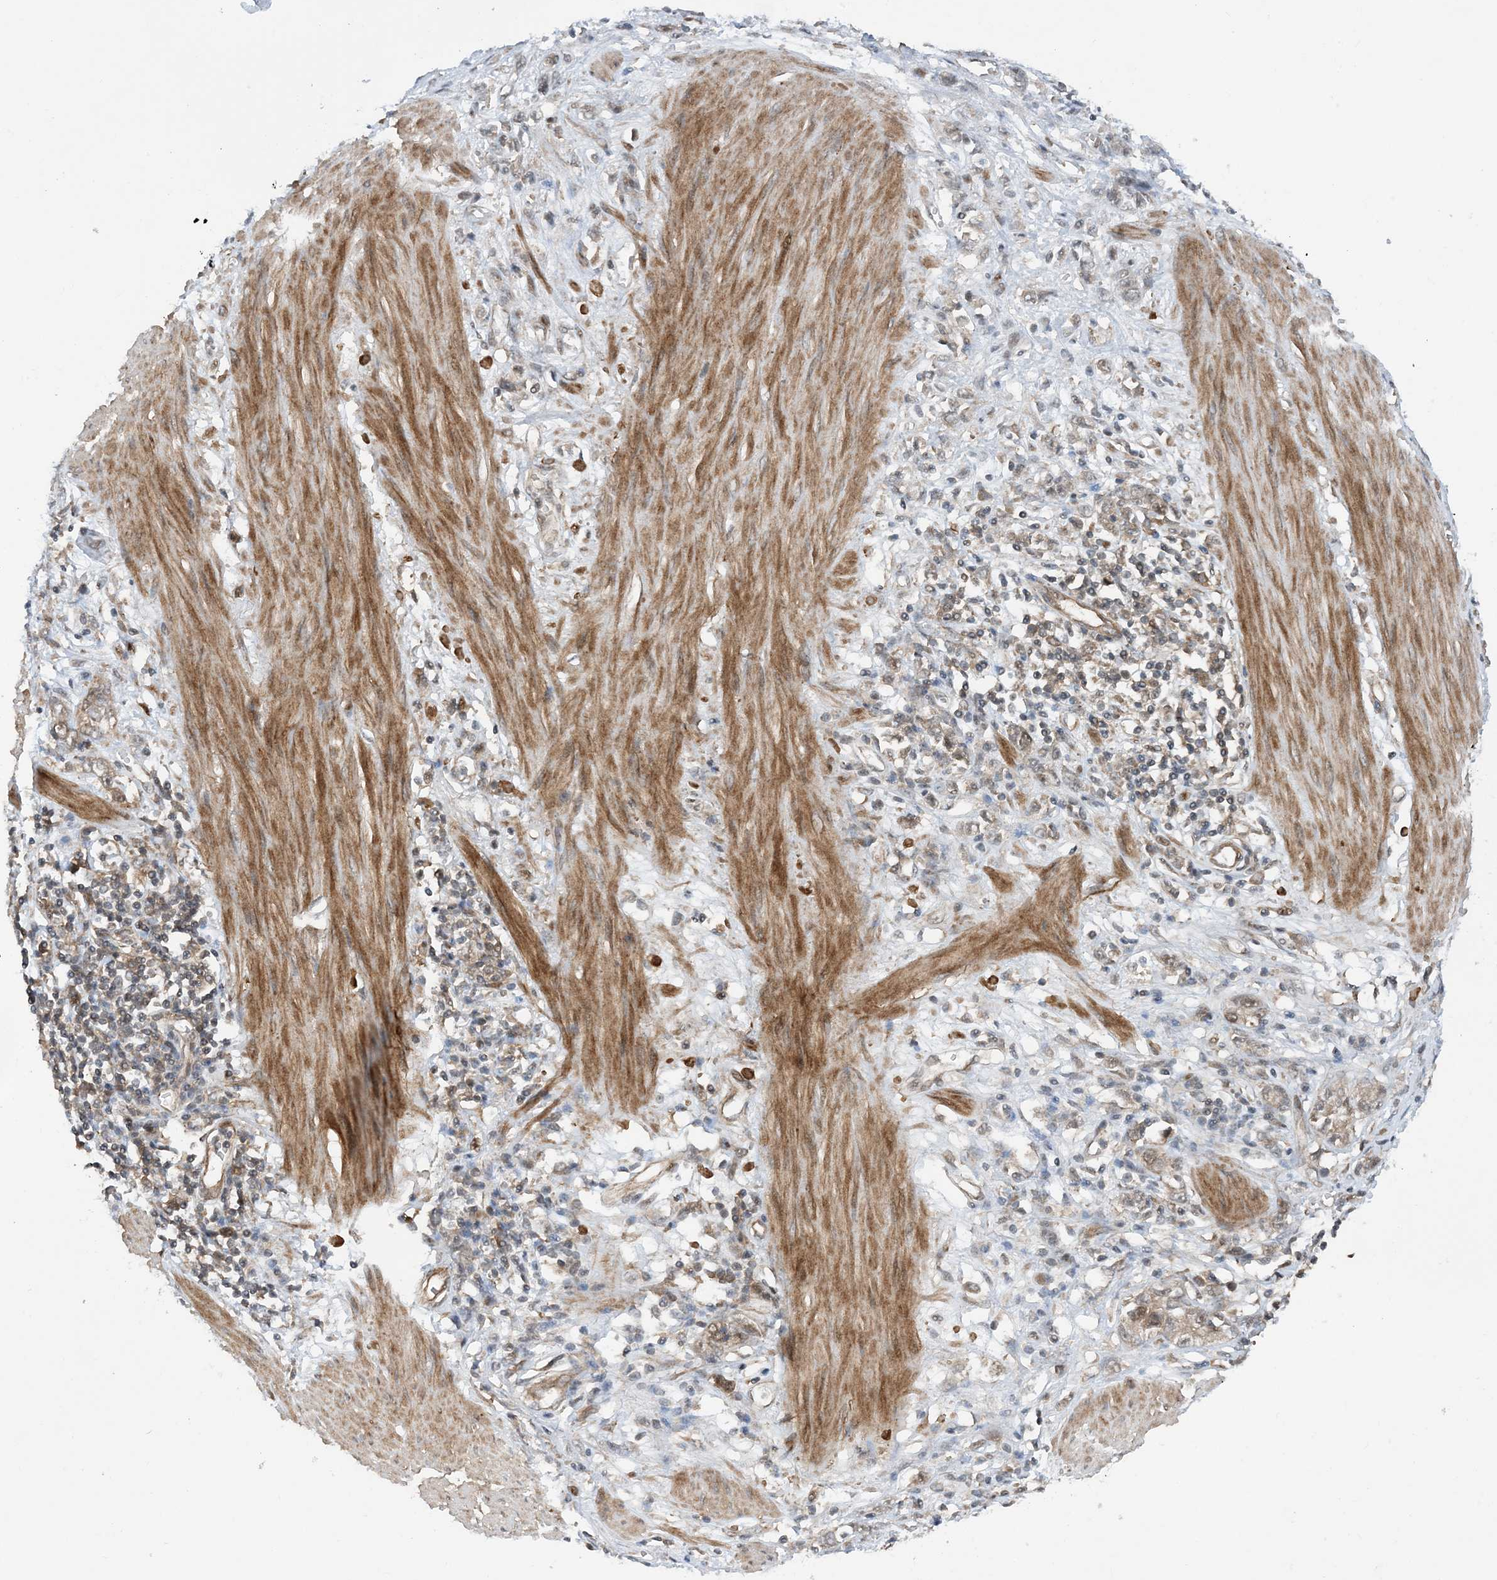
{"staining": {"intensity": "weak", "quantity": "25%-75%", "location": "cytoplasmic/membranous,nuclear"}, "tissue": "stomach cancer", "cell_type": "Tumor cells", "image_type": "cancer", "snomed": [{"axis": "morphology", "description": "Adenocarcinoma, NOS"}, {"axis": "topography", "description": "Stomach"}], "caption": "Adenocarcinoma (stomach) was stained to show a protein in brown. There is low levels of weak cytoplasmic/membranous and nuclear positivity in about 25%-75% of tumor cells.", "gene": "HEMK1", "patient": {"sex": "female", "age": 76}}